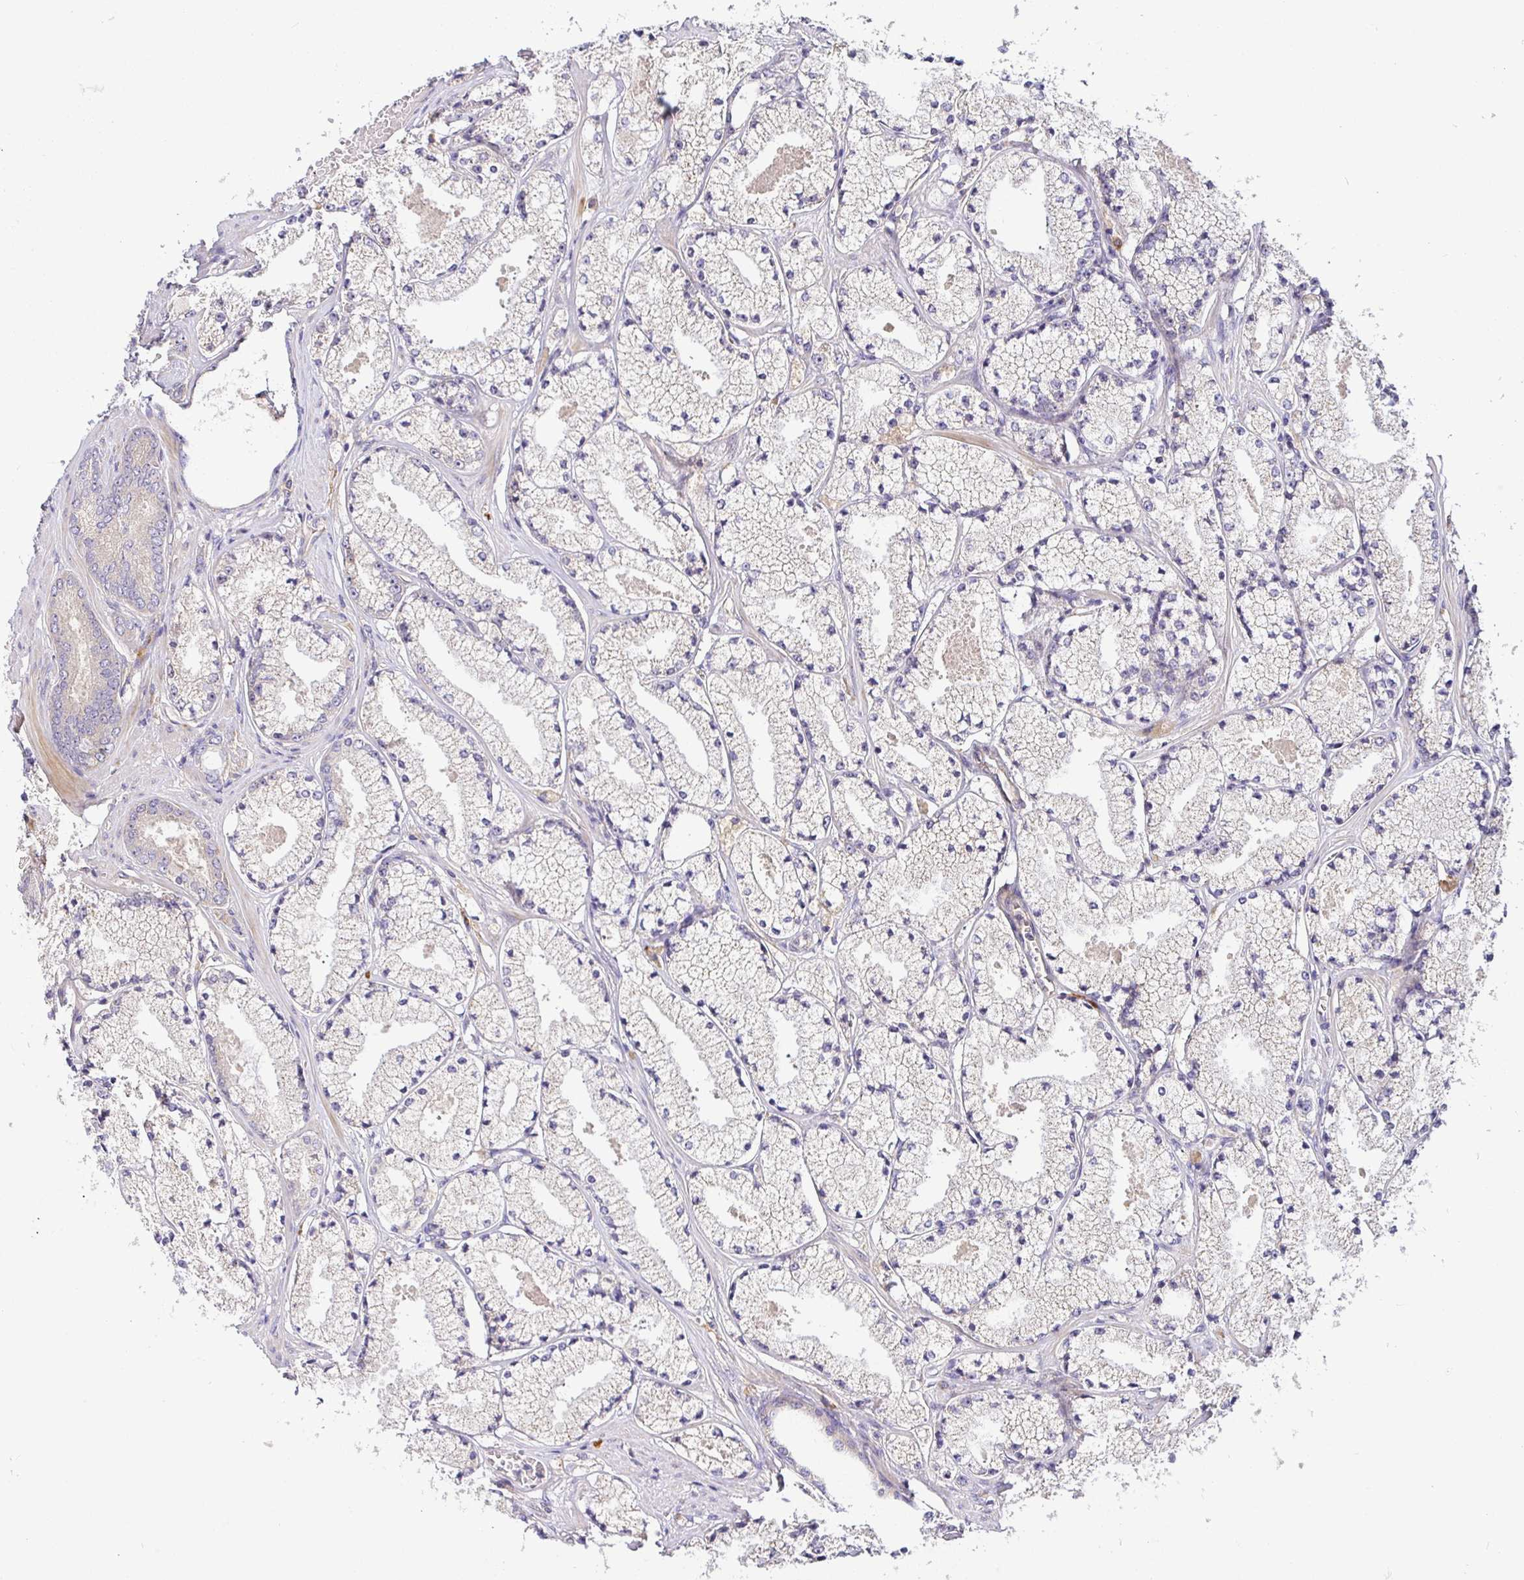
{"staining": {"intensity": "weak", "quantity": "<25%", "location": "cytoplasmic/membranous"}, "tissue": "prostate cancer", "cell_type": "Tumor cells", "image_type": "cancer", "snomed": [{"axis": "morphology", "description": "Adenocarcinoma, High grade"}, {"axis": "topography", "description": "Prostate"}], "caption": "IHC image of human prostate adenocarcinoma (high-grade) stained for a protein (brown), which displays no positivity in tumor cells.", "gene": "SNX8", "patient": {"sex": "male", "age": 63}}